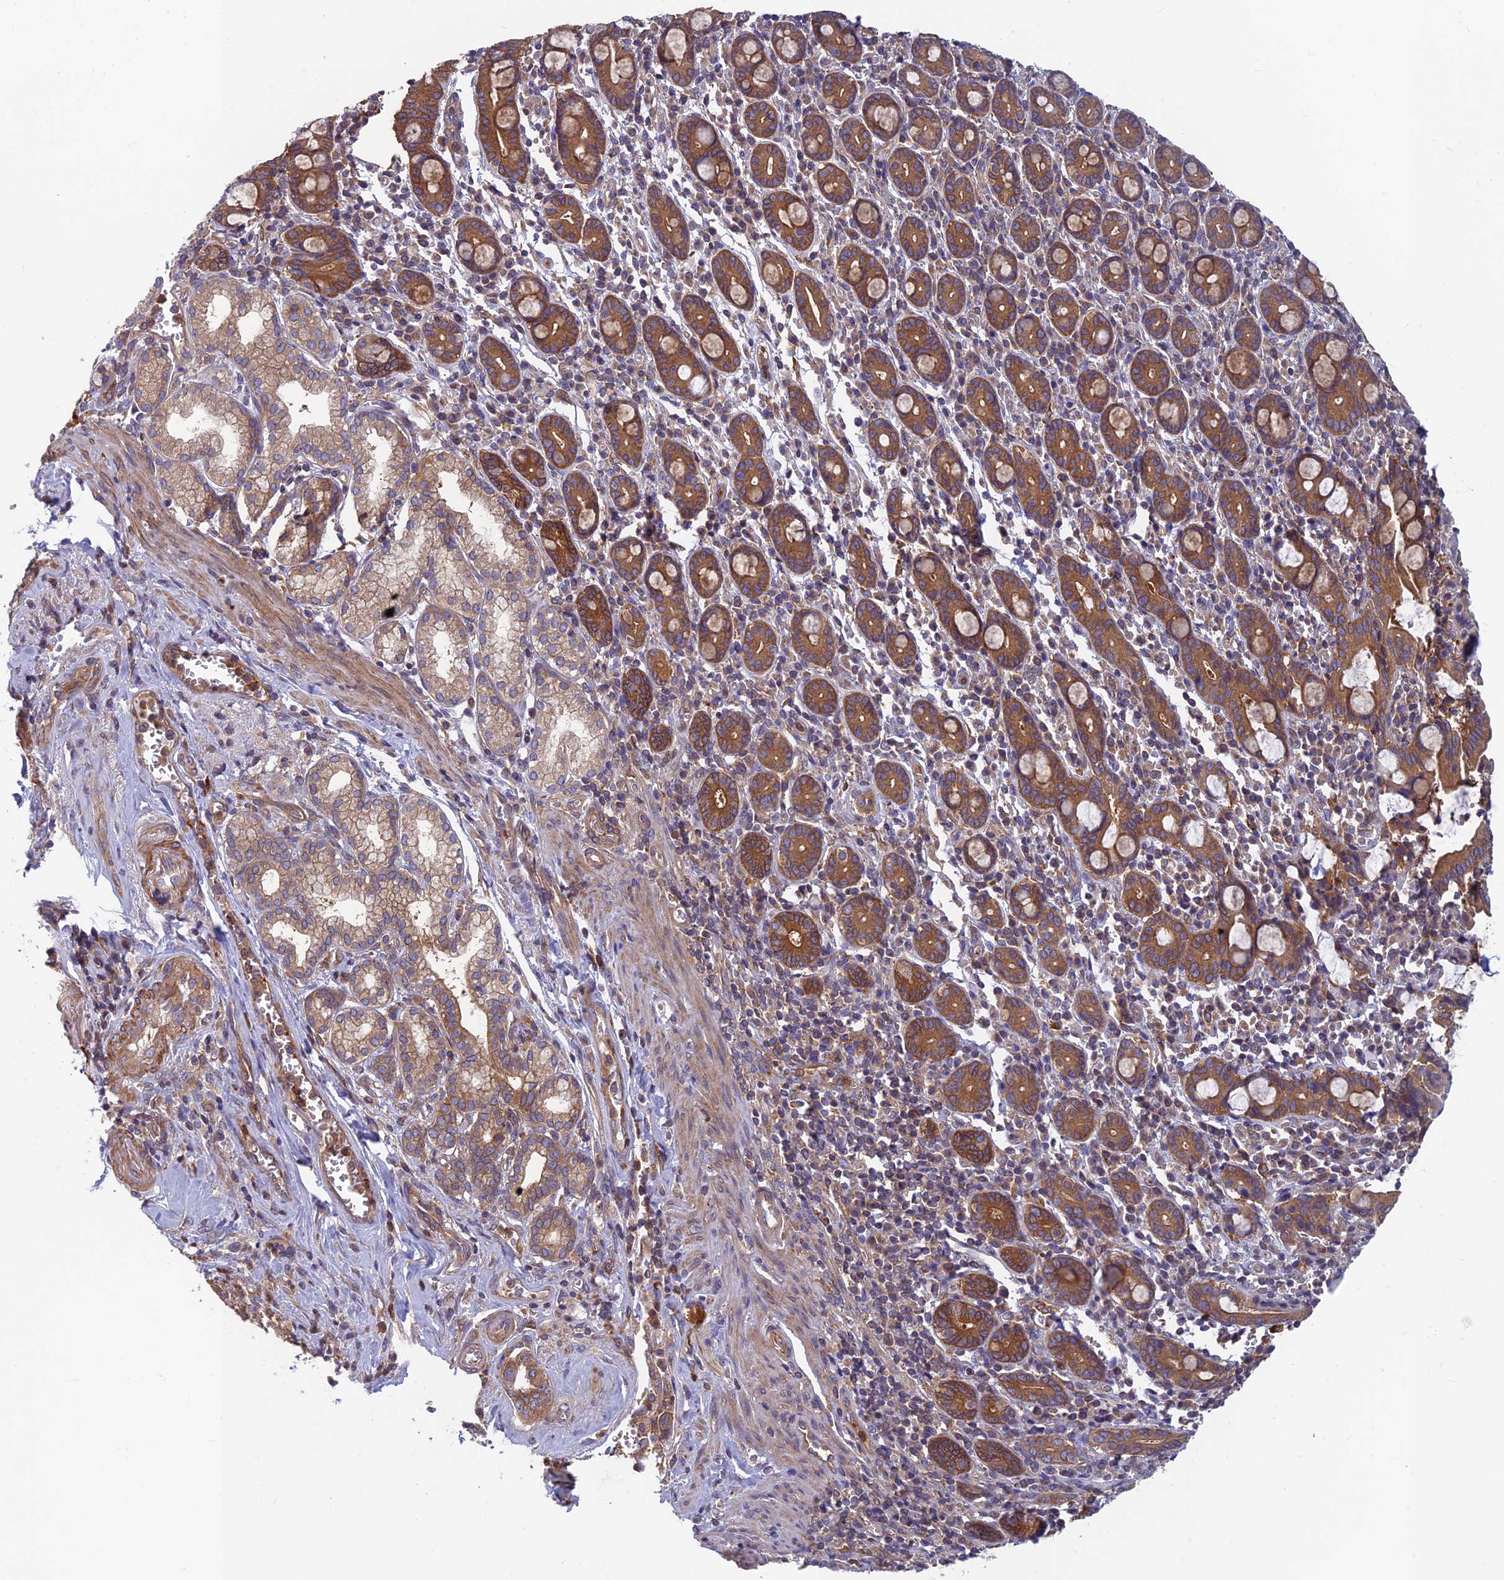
{"staining": {"intensity": "strong", "quantity": ">75%", "location": "cytoplasmic/membranous"}, "tissue": "pancreatic cancer", "cell_type": "Tumor cells", "image_type": "cancer", "snomed": [{"axis": "morphology", "description": "Adenocarcinoma, NOS"}, {"axis": "topography", "description": "Pancreas"}], "caption": "Protein positivity by immunohistochemistry (IHC) reveals strong cytoplasmic/membranous positivity in approximately >75% of tumor cells in pancreatic adenocarcinoma.", "gene": "DNM1L", "patient": {"sex": "male", "age": 70}}